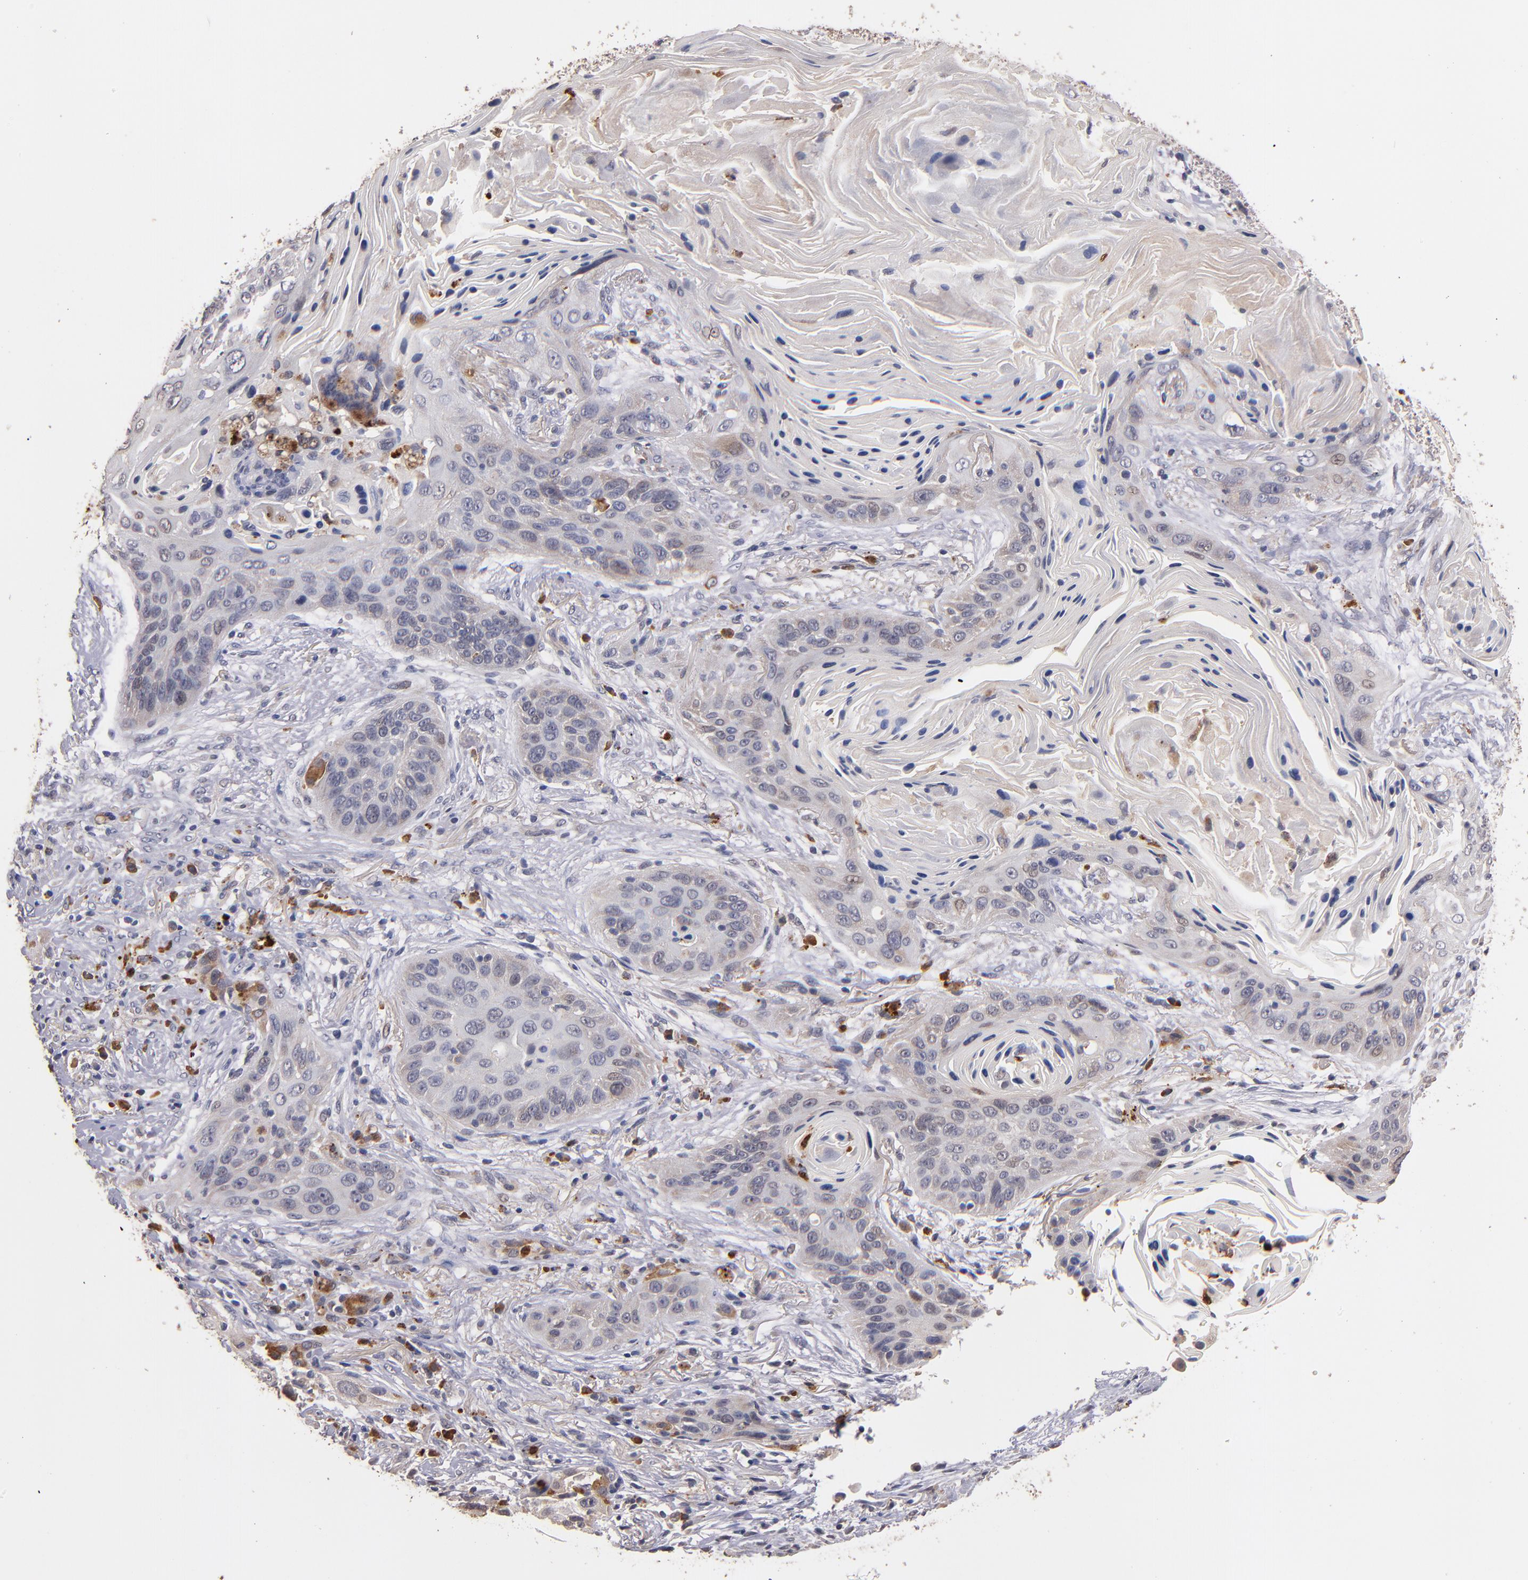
{"staining": {"intensity": "negative", "quantity": "none", "location": "none"}, "tissue": "lung cancer", "cell_type": "Tumor cells", "image_type": "cancer", "snomed": [{"axis": "morphology", "description": "Squamous cell carcinoma, NOS"}, {"axis": "topography", "description": "Lung"}], "caption": "There is no significant positivity in tumor cells of lung cancer.", "gene": "TTLL12", "patient": {"sex": "female", "age": 67}}